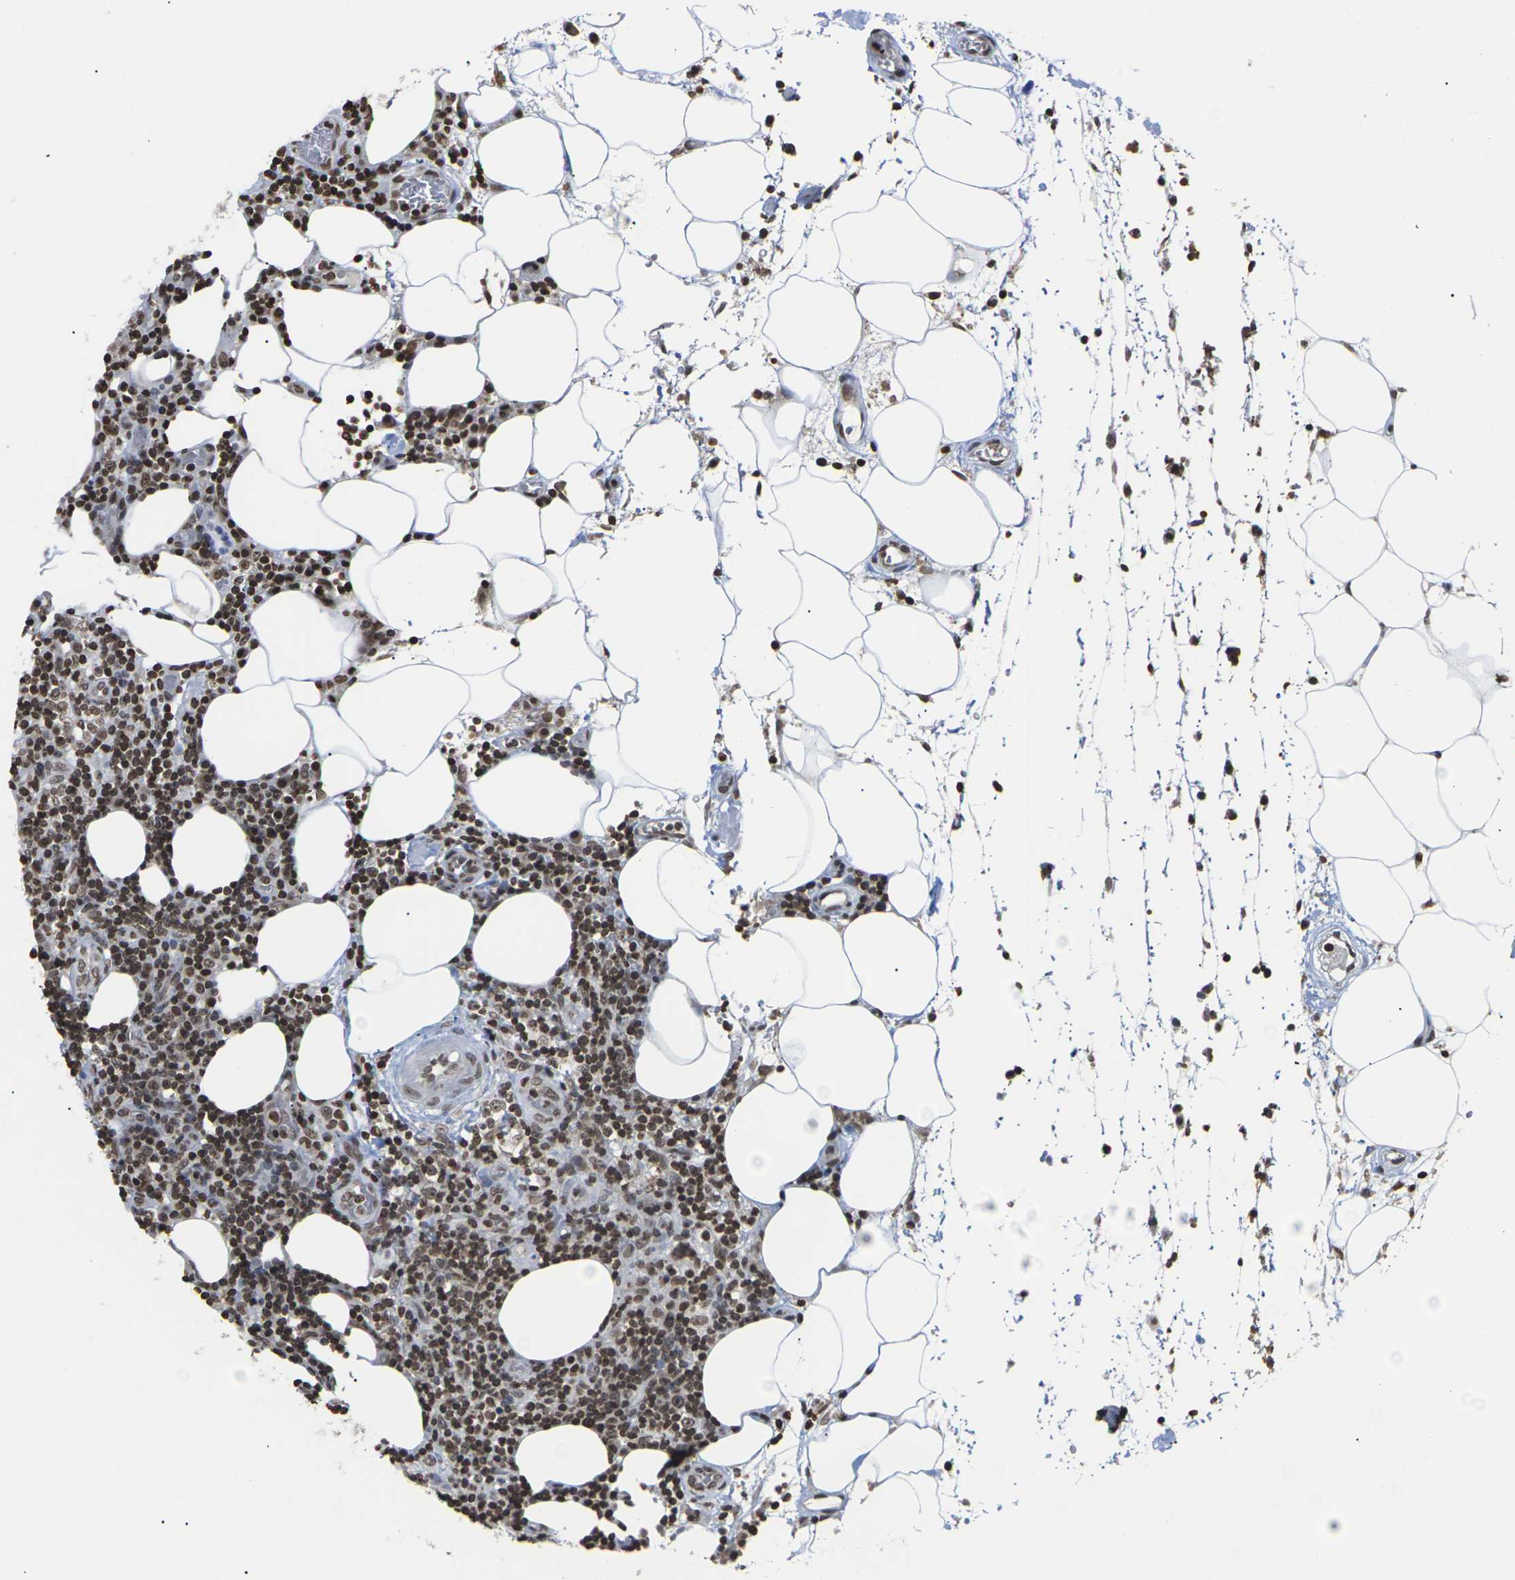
{"staining": {"intensity": "moderate", "quantity": ">75%", "location": "nuclear"}, "tissue": "lymphoma", "cell_type": "Tumor cells", "image_type": "cancer", "snomed": [{"axis": "morphology", "description": "Malignant lymphoma, non-Hodgkin's type, High grade"}, {"axis": "topography", "description": "Lymph node"}], "caption": "Moderate nuclear protein positivity is identified in approximately >75% of tumor cells in lymphoma.", "gene": "ETV5", "patient": {"sex": "female", "age": 76}}